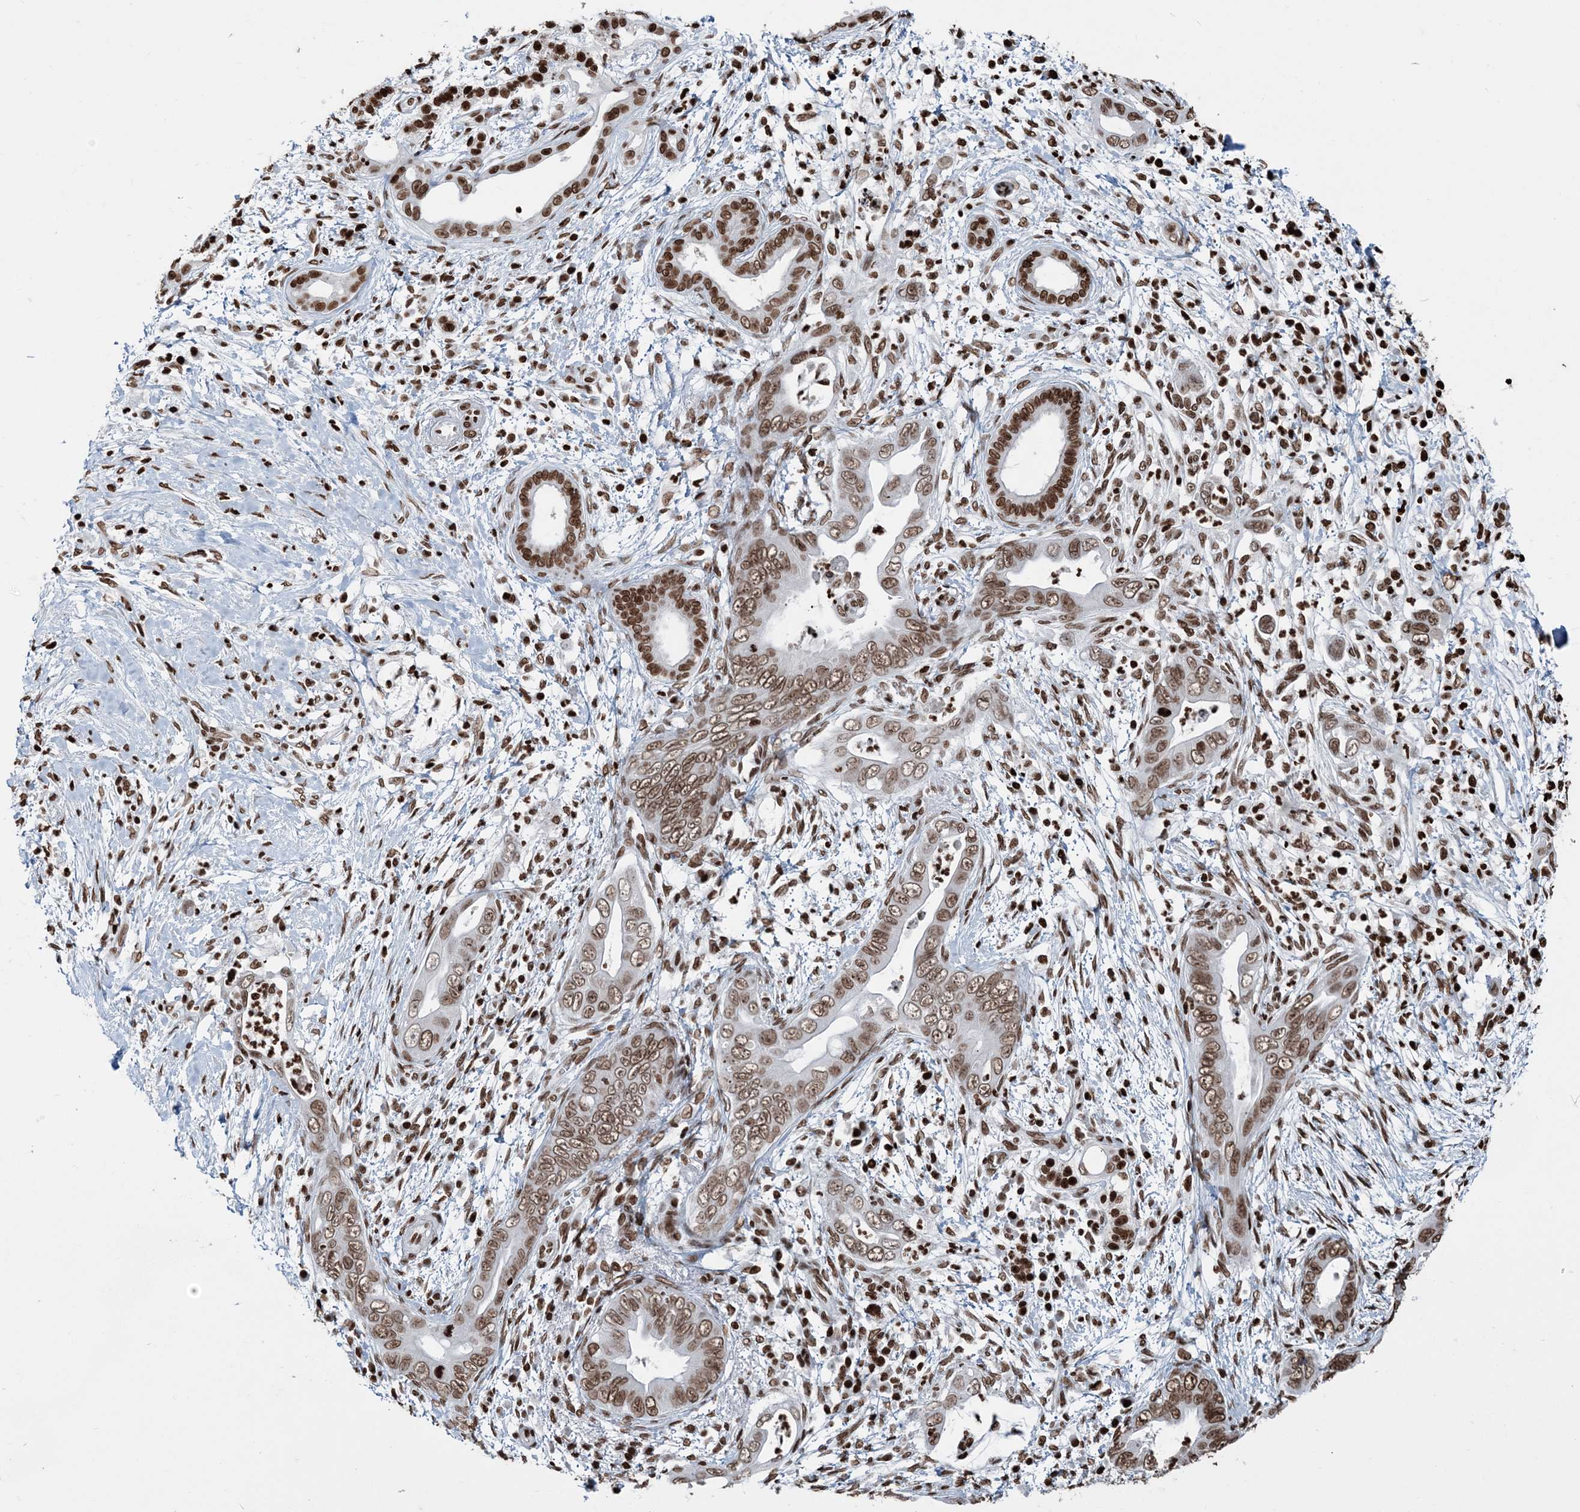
{"staining": {"intensity": "moderate", "quantity": ">75%", "location": "nuclear"}, "tissue": "pancreatic cancer", "cell_type": "Tumor cells", "image_type": "cancer", "snomed": [{"axis": "morphology", "description": "Adenocarcinoma, NOS"}, {"axis": "topography", "description": "Pancreas"}], "caption": "About >75% of tumor cells in pancreatic cancer (adenocarcinoma) show moderate nuclear protein positivity as visualized by brown immunohistochemical staining.", "gene": "H3-3B", "patient": {"sex": "male", "age": 75}}